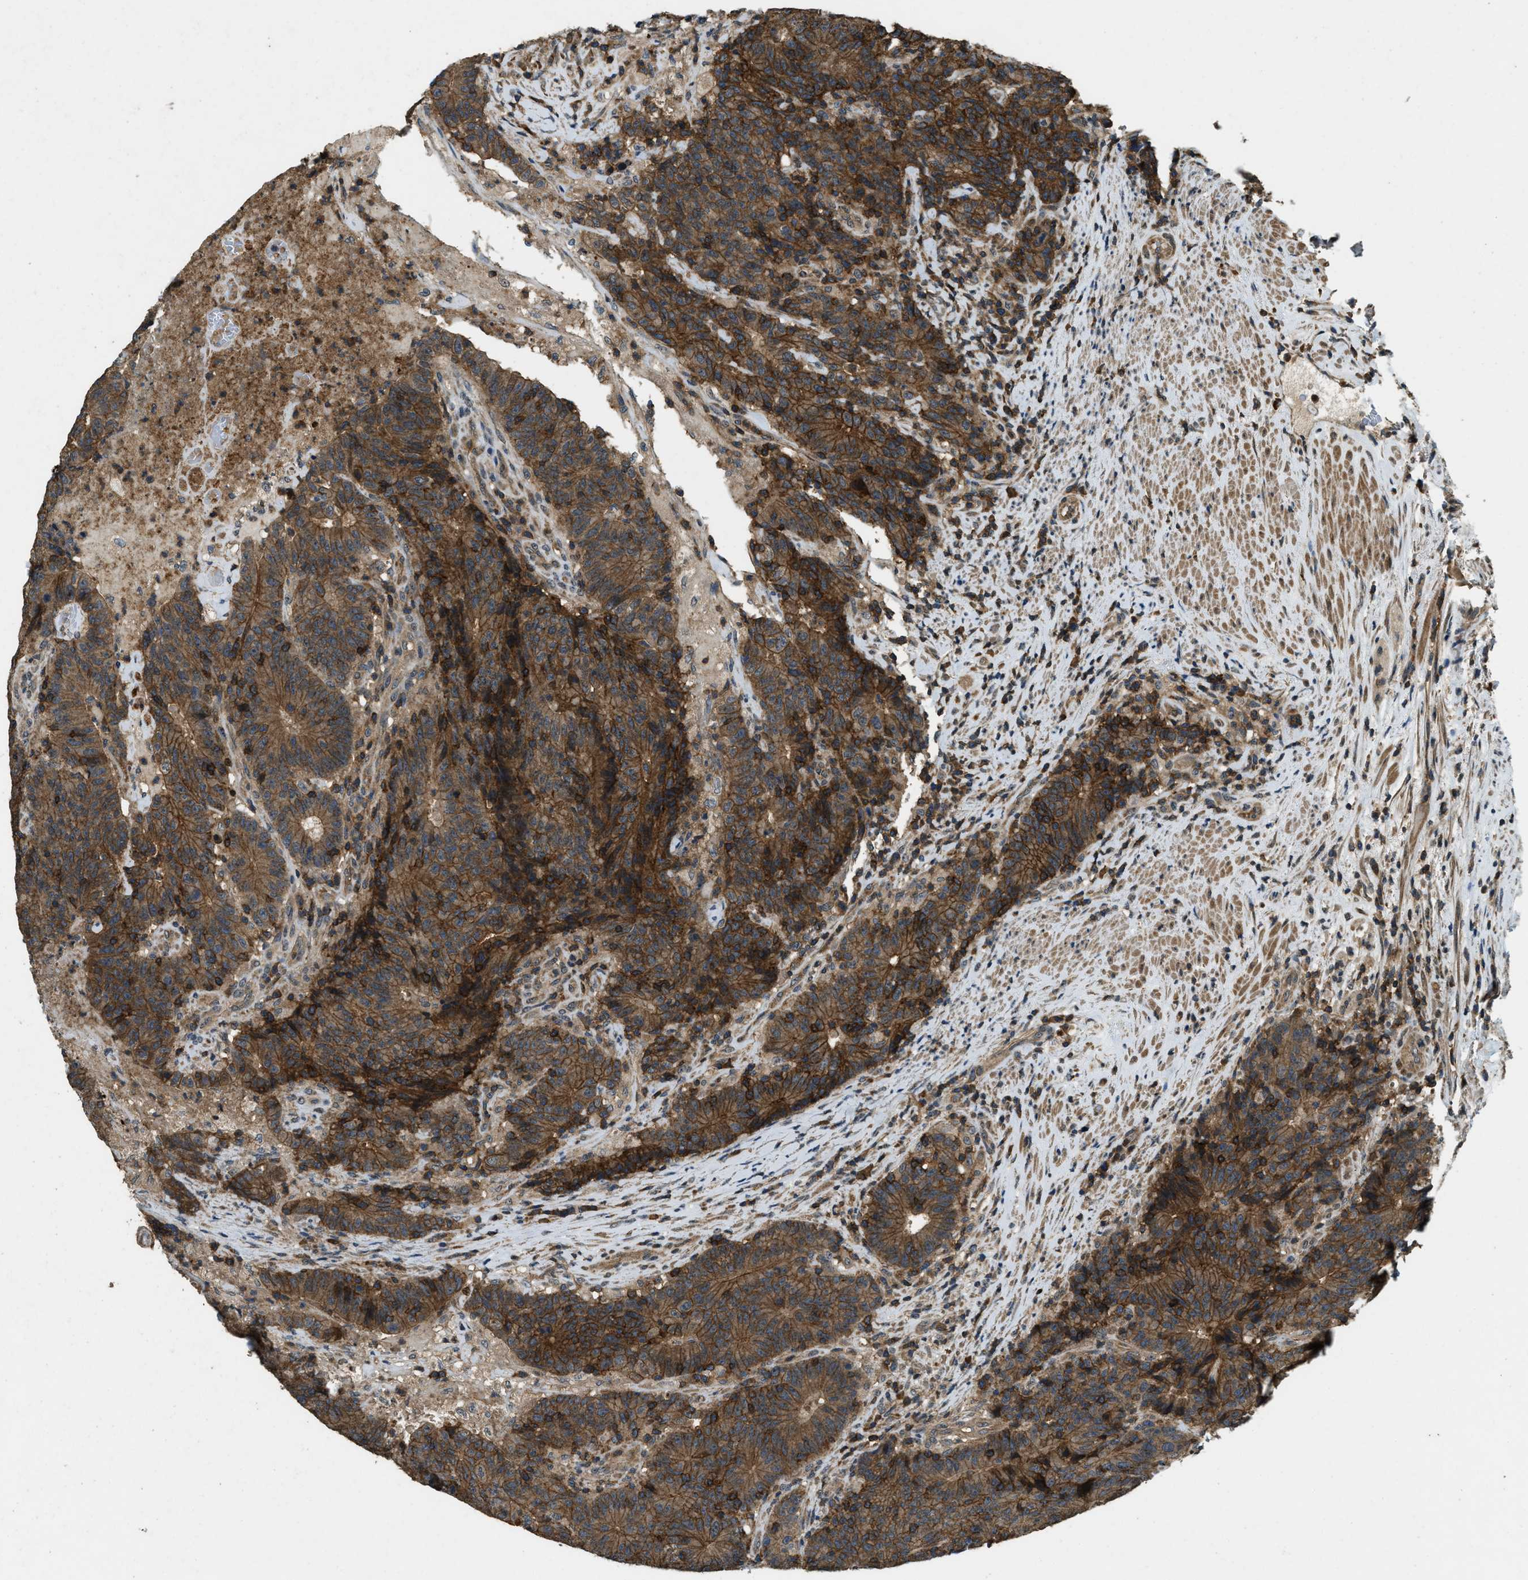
{"staining": {"intensity": "strong", "quantity": ">75%", "location": "cytoplasmic/membranous"}, "tissue": "colorectal cancer", "cell_type": "Tumor cells", "image_type": "cancer", "snomed": [{"axis": "morphology", "description": "Normal tissue, NOS"}, {"axis": "morphology", "description": "Adenocarcinoma, NOS"}, {"axis": "topography", "description": "Colon"}], "caption": "Colorectal cancer tissue demonstrates strong cytoplasmic/membranous positivity in approximately >75% of tumor cells", "gene": "ATP8B1", "patient": {"sex": "female", "age": 75}}